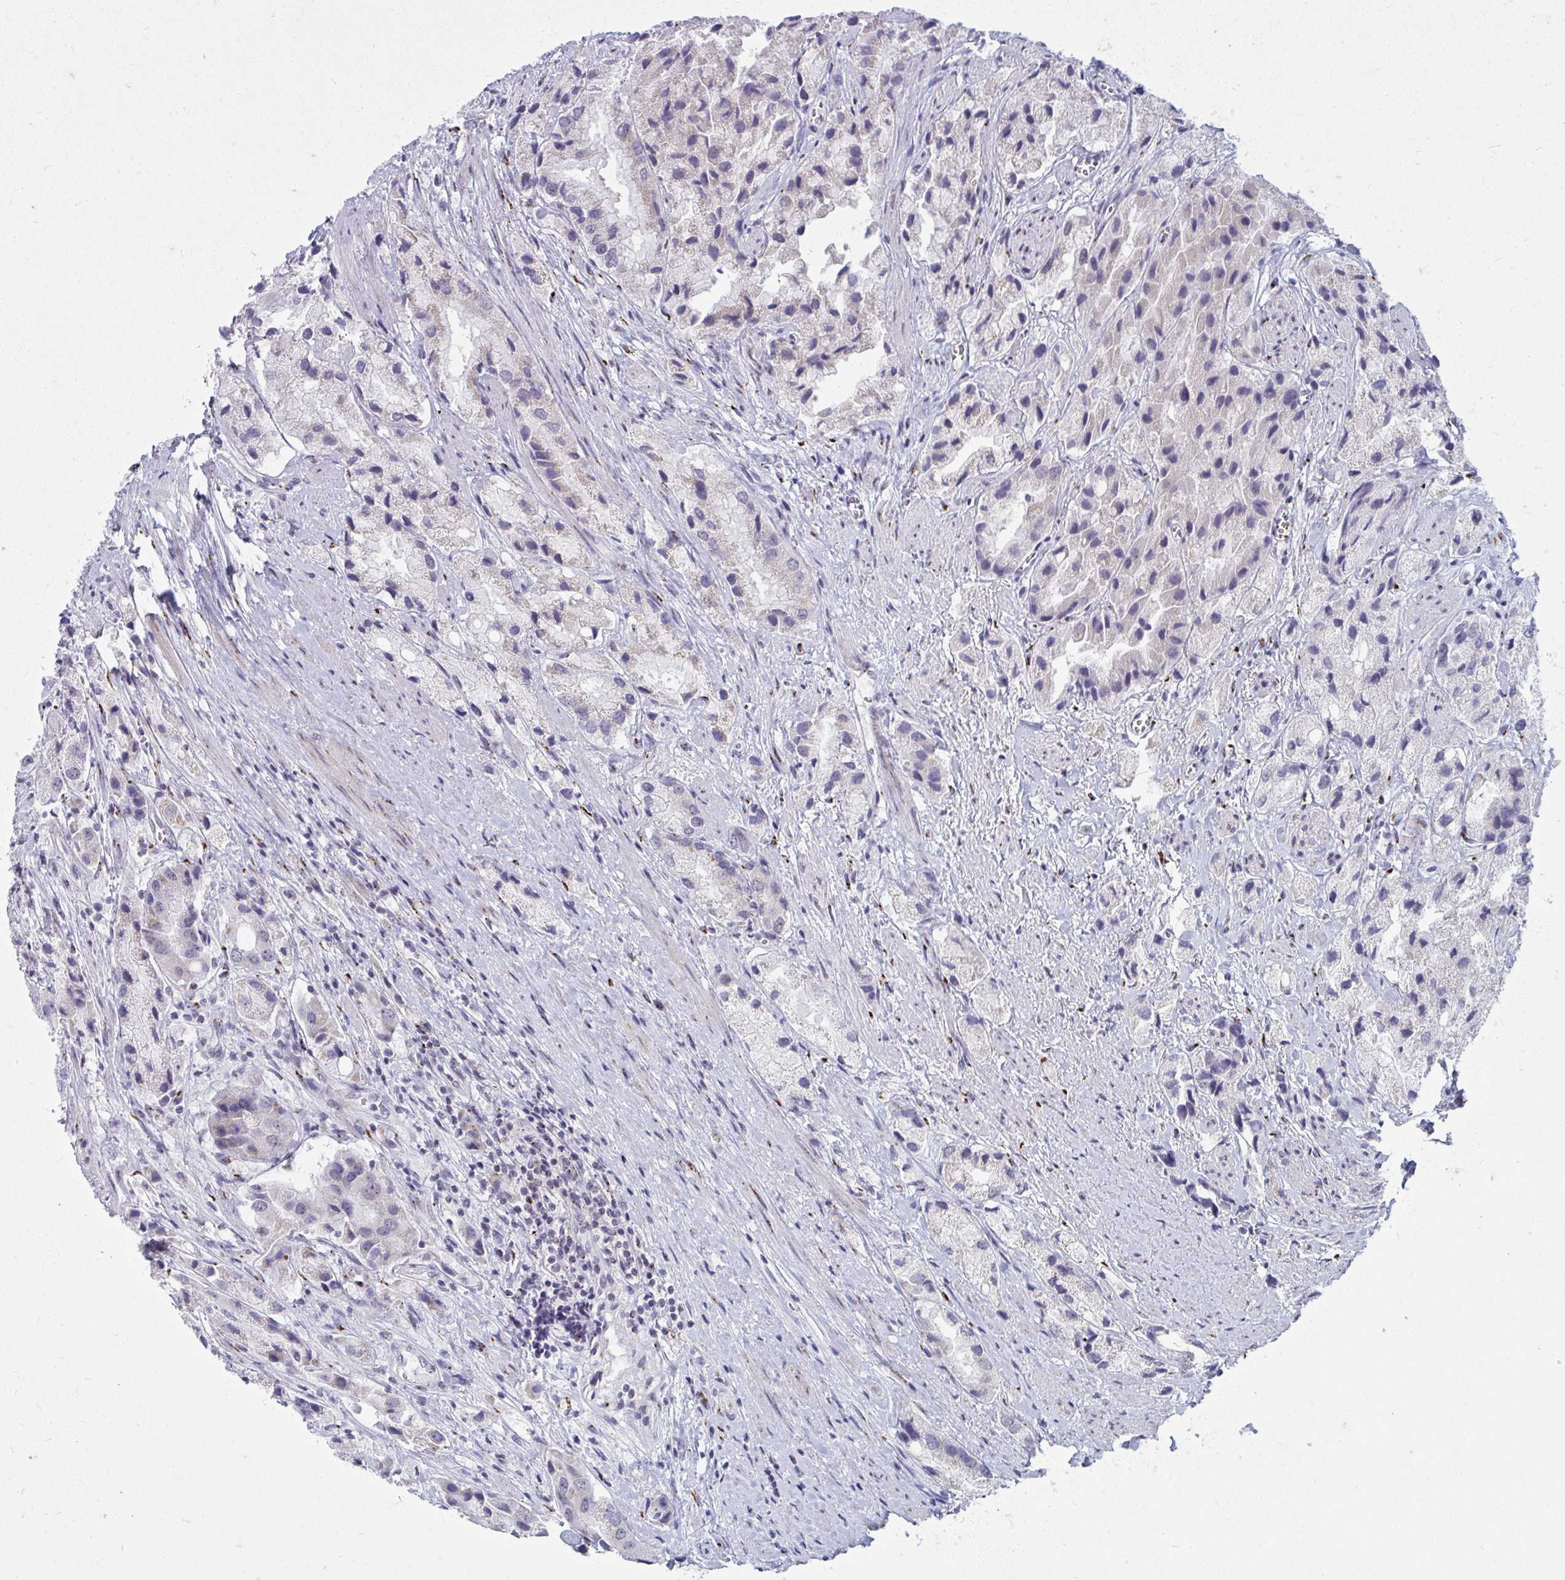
{"staining": {"intensity": "negative", "quantity": "none", "location": "none"}, "tissue": "prostate cancer", "cell_type": "Tumor cells", "image_type": "cancer", "snomed": [{"axis": "morphology", "description": "Adenocarcinoma, Low grade"}, {"axis": "topography", "description": "Prostate"}], "caption": "Tumor cells show no significant protein positivity in adenocarcinoma (low-grade) (prostate).", "gene": "DTX4", "patient": {"sex": "male", "age": 69}}